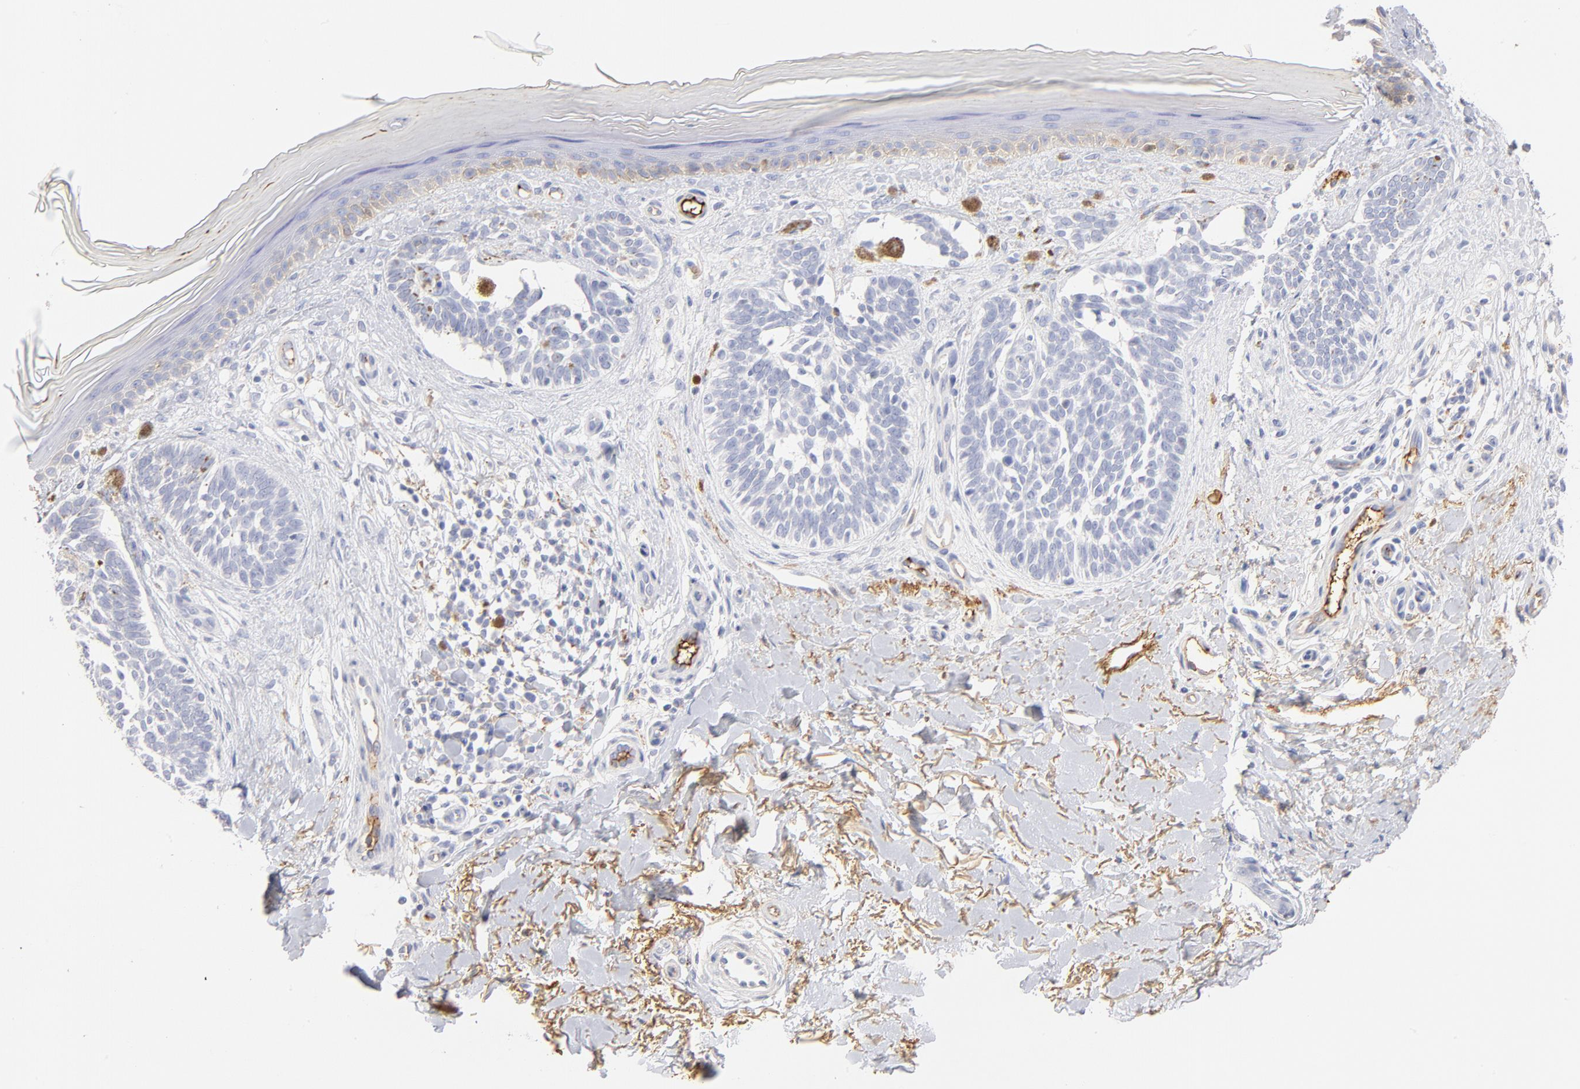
{"staining": {"intensity": "negative", "quantity": "none", "location": "none"}, "tissue": "skin cancer", "cell_type": "Tumor cells", "image_type": "cancer", "snomed": [{"axis": "morphology", "description": "Normal tissue, NOS"}, {"axis": "morphology", "description": "Basal cell carcinoma"}, {"axis": "topography", "description": "Skin"}], "caption": "Immunohistochemistry (IHC) of basal cell carcinoma (skin) demonstrates no positivity in tumor cells.", "gene": "C3", "patient": {"sex": "female", "age": 58}}